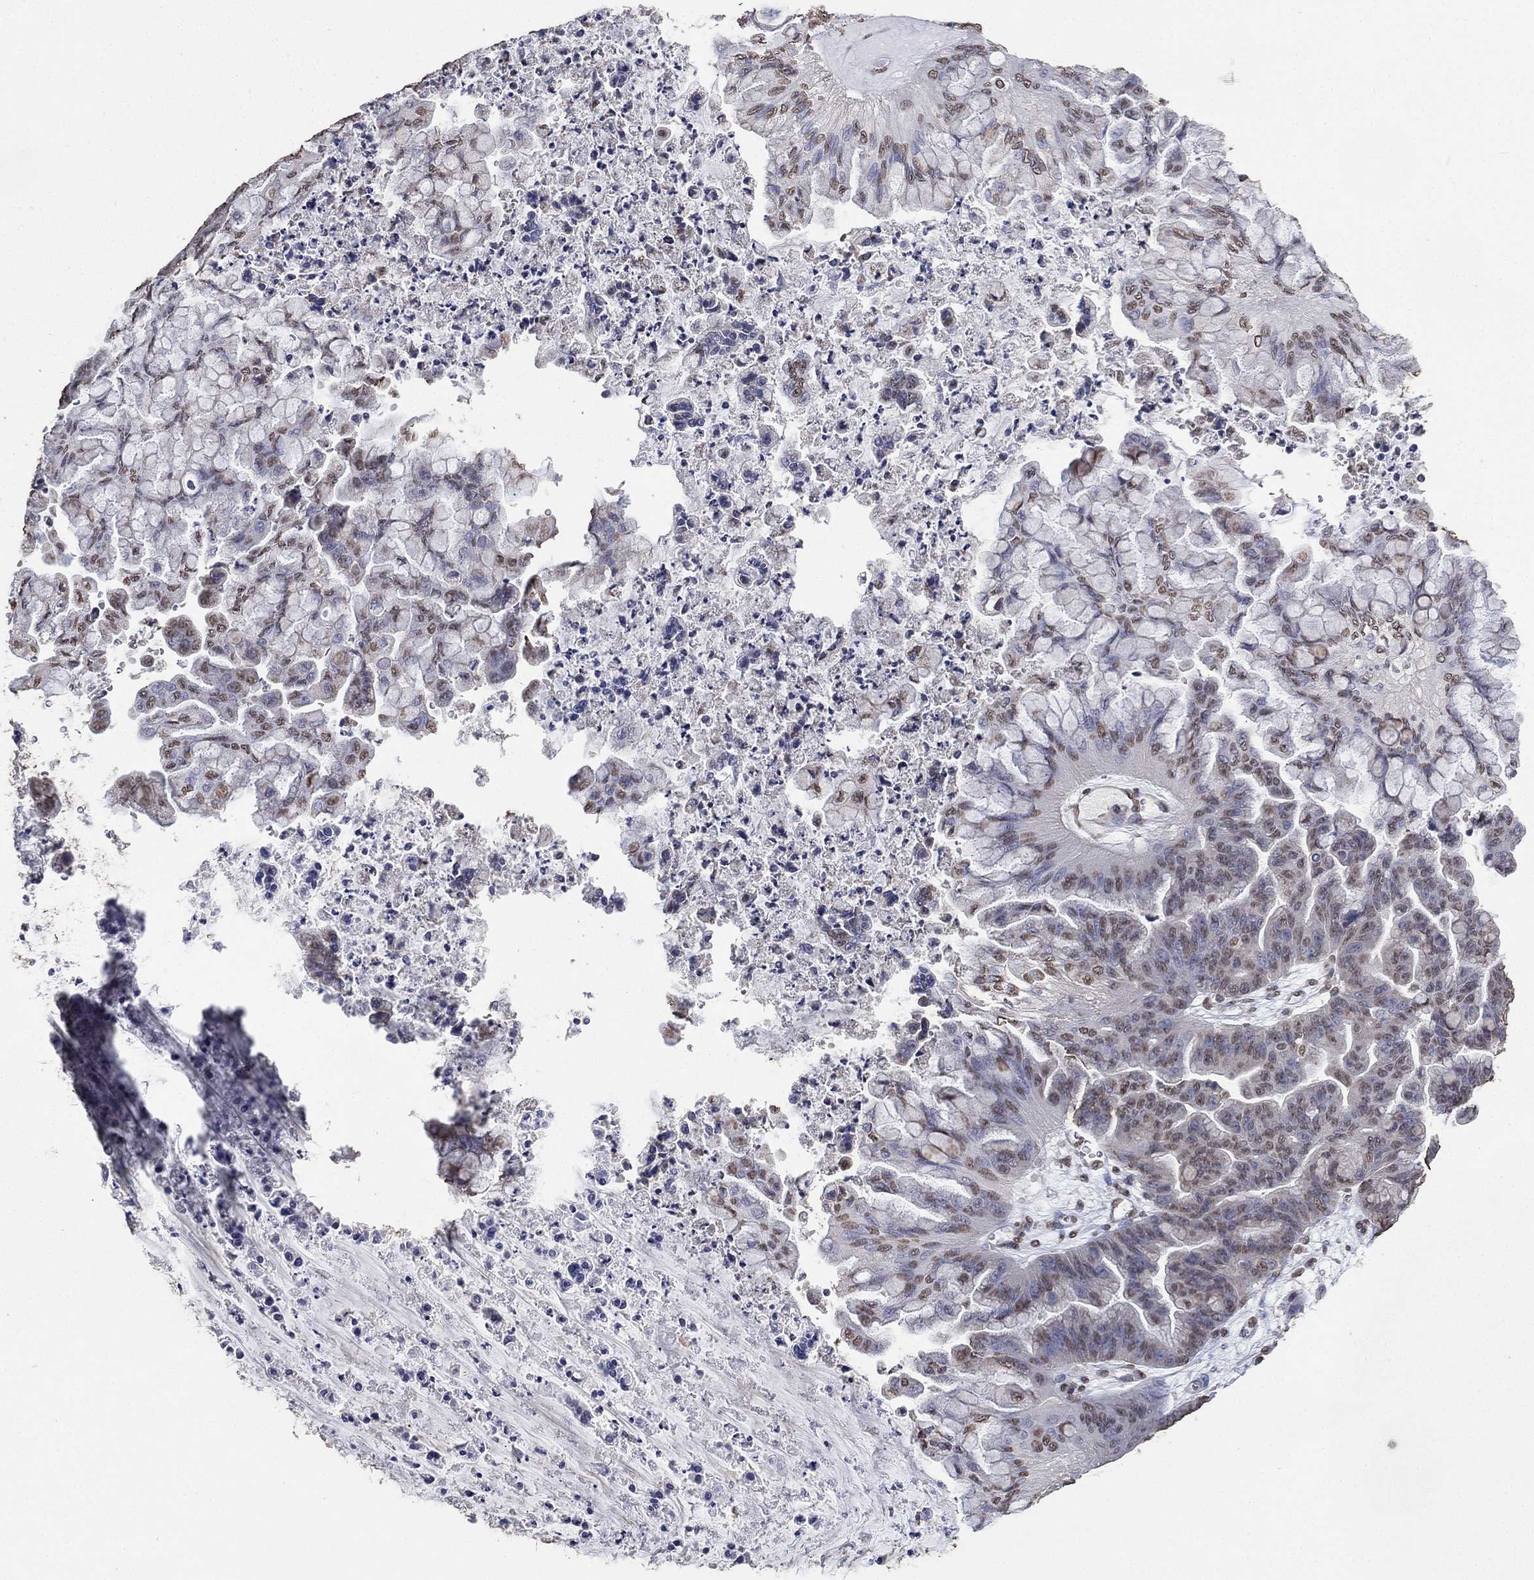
{"staining": {"intensity": "weak", "quantity": "<25%", "location": "nuclear"}, "tissue": "ovarian cancer", "cell_type": "Tumor cells", "image_type": "cancer", "snomed": [{"axis": "morphology", "description": "Cystadenocarcinoma, mucinous, NOS"}, {"axis": "topography", "description": "Ovary"}], "caption": "Mucinous cystadenocarcinoma (ovarian) was stained to show a protein in brown. There is no significant positivity in tumor cells. (IHC, brightfield microscopy, high magnification).", "gene": "ALDH7A1", "patient": {"sex": "female", "age": 67}}